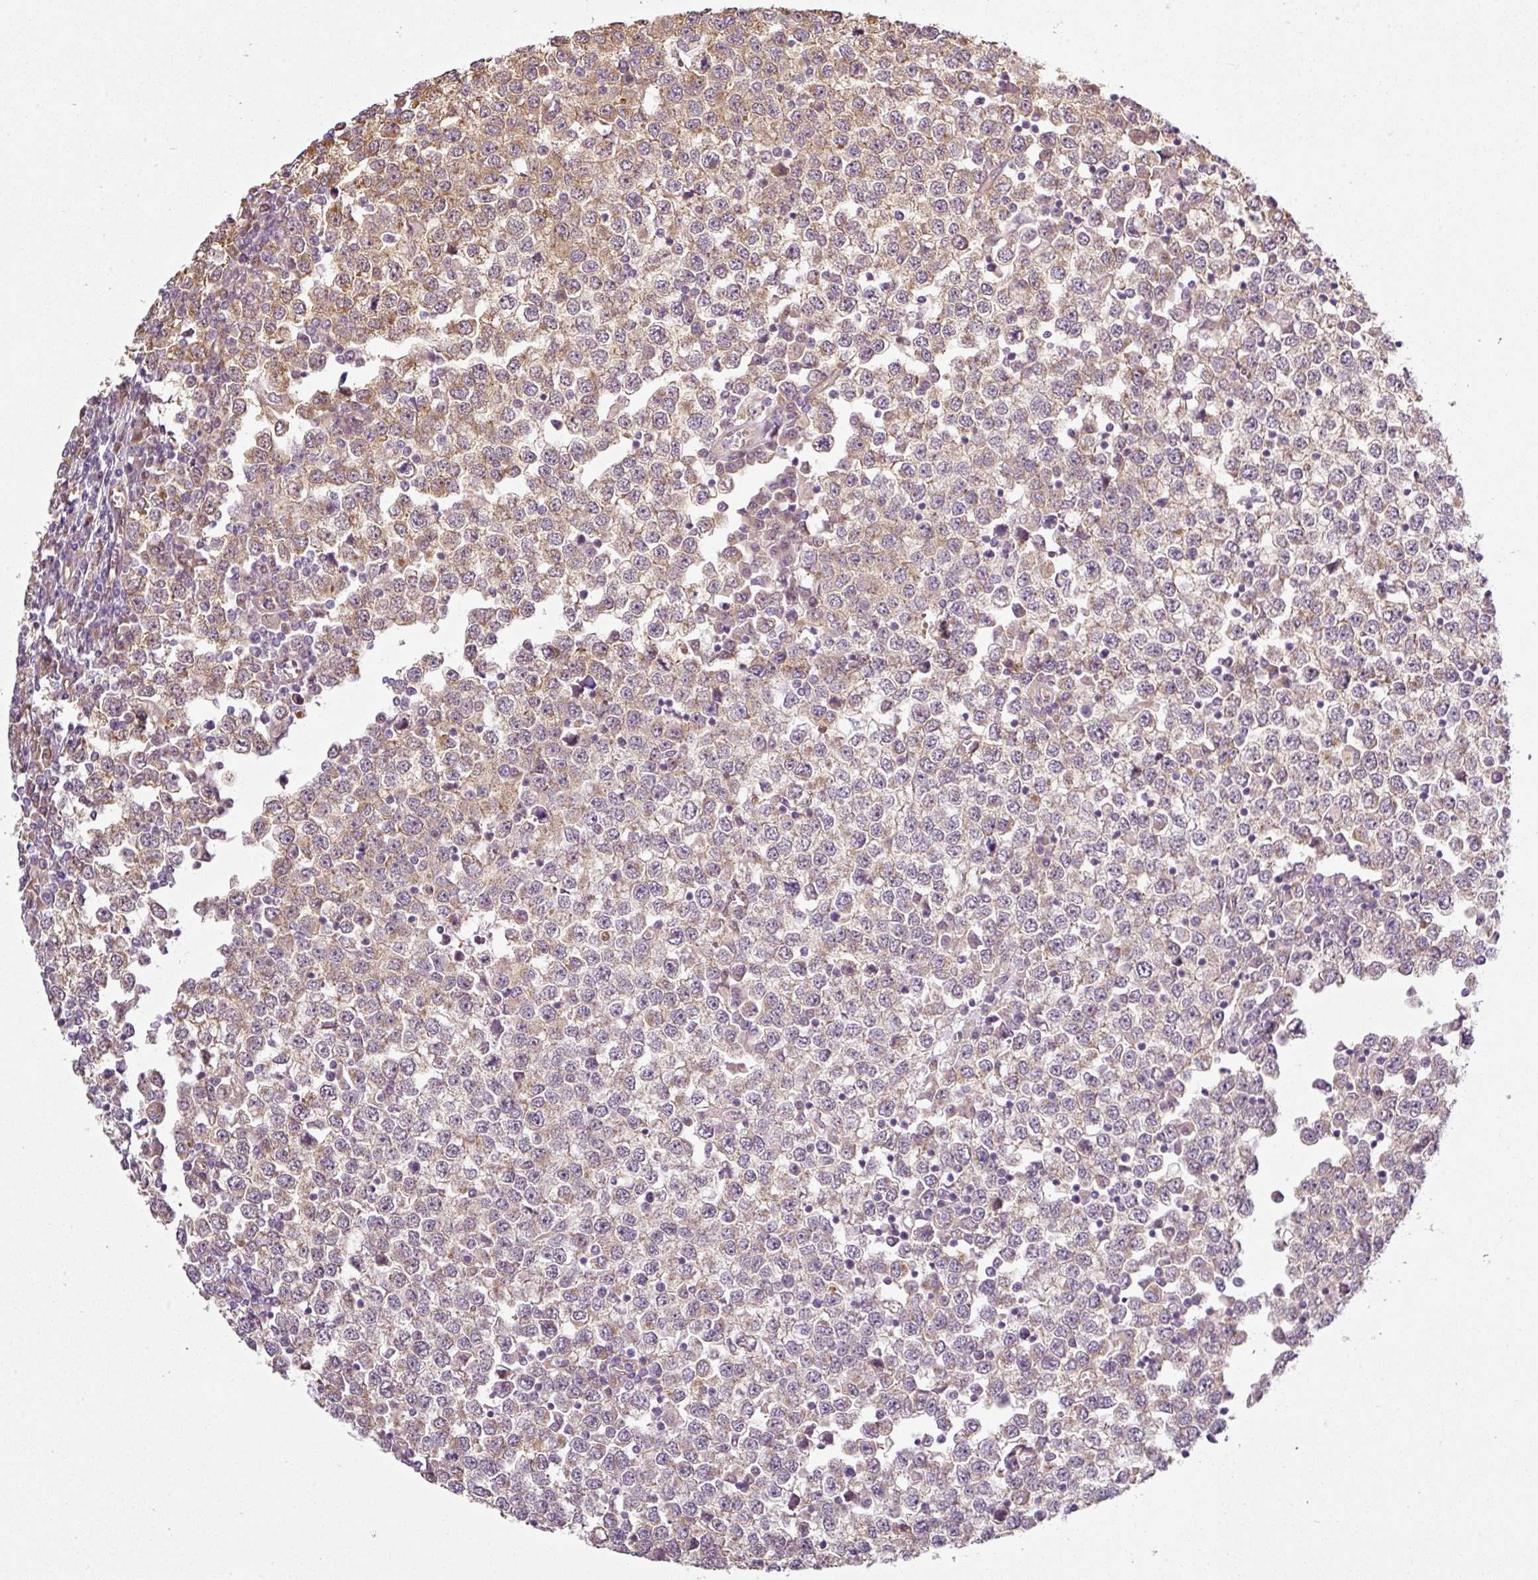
{"staining": {"intensity": "weak", "quantity": "25%-75%", "location": "cytoplasmic/membranous"}, "tissue": "testis cancer", "cell_type": "Tumor cells", "image_type": "cancer", "snomed": [{"axis": "morphology", "description": "Seminoma, NOS"}, {"axis": "topography", "description": "Testis"}], "caption": "The immunohistochemical stain highlights weak cytoplasmic/membranous staining in tumor cells of seminoma (testis) tissue.", "gene": "ANKRD18A", "patient": {"sex": "male", "age": 65}}